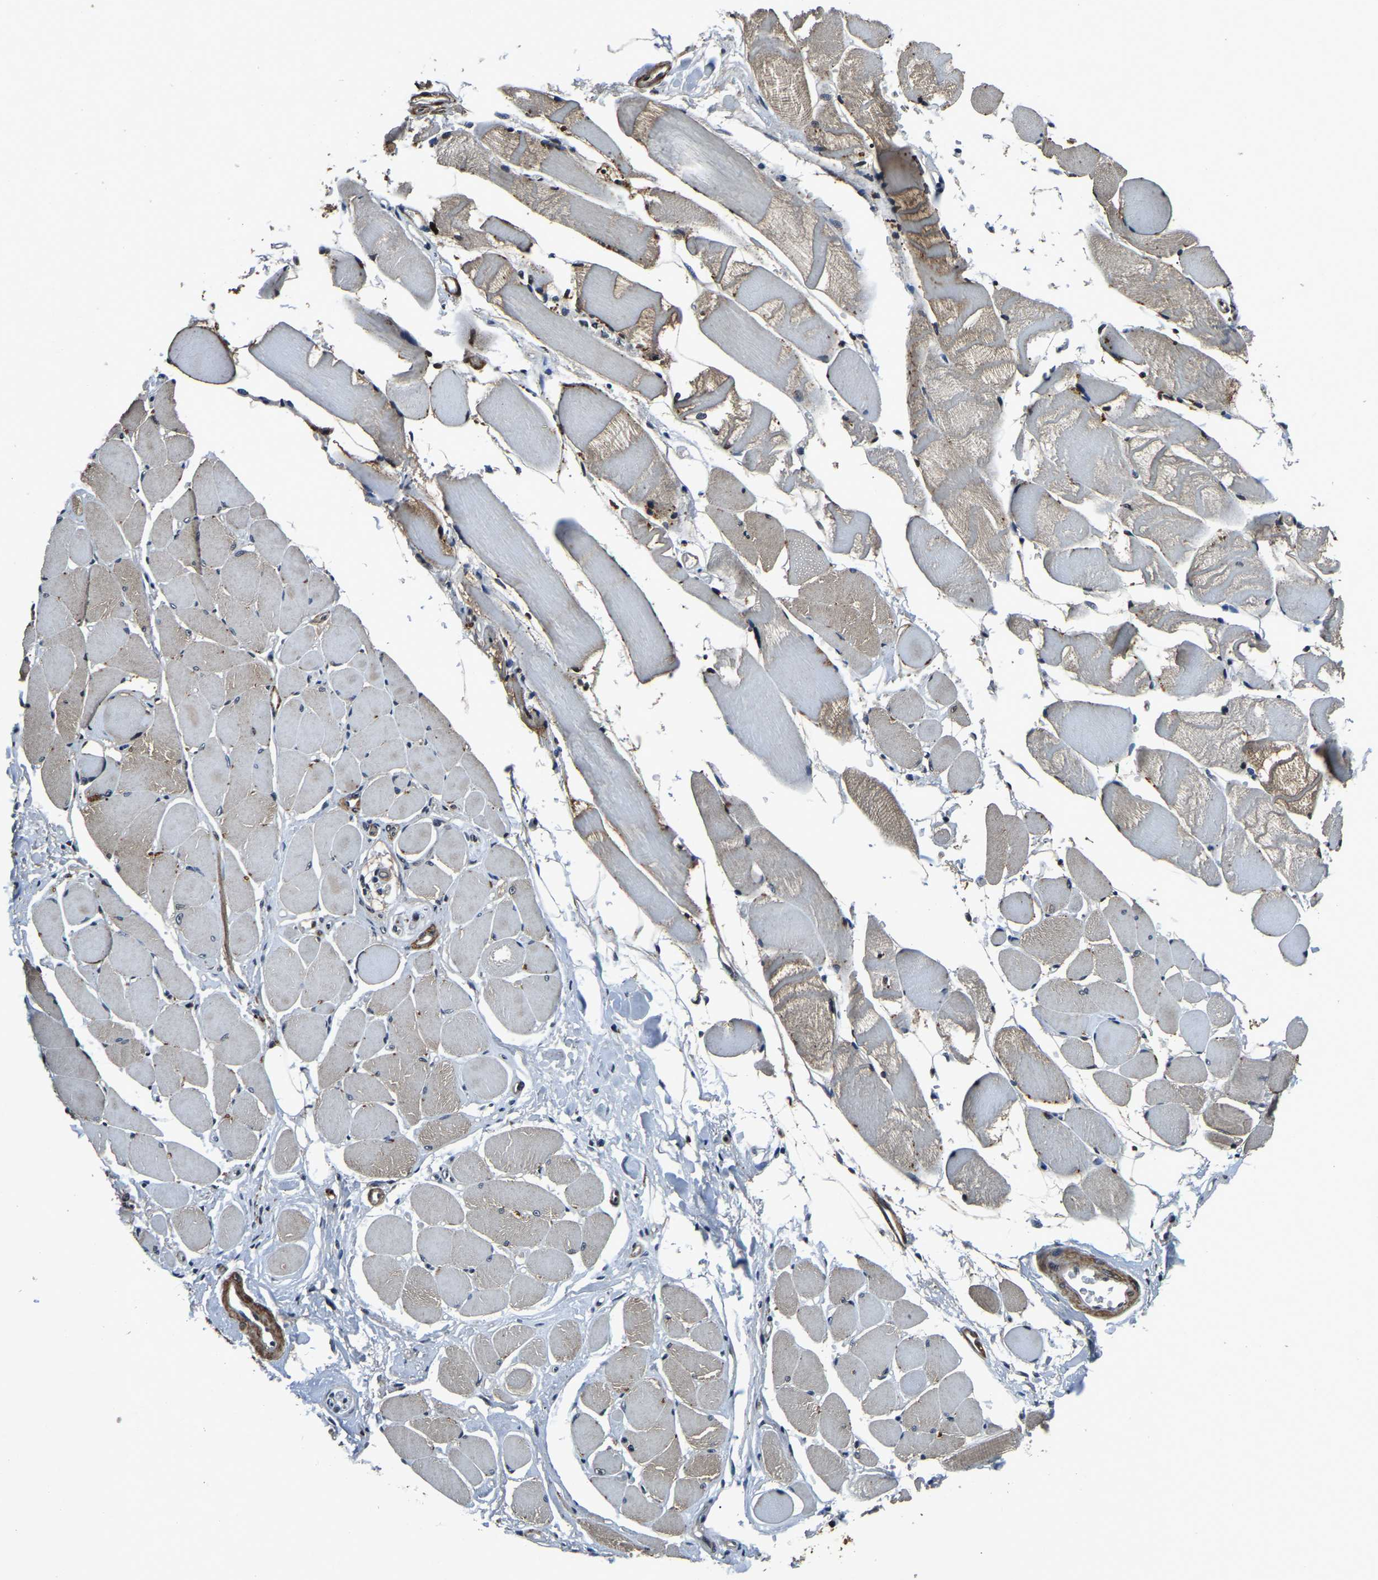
{"staining": {"intensity": "moderate", "quantity": "25%-75%", "location": "cytoplasmic/membranous"}, "tissue": "skeletal muscle", "cell_type": "Myocytes", "image_type": "normal", "snomed": [{"axis": "morphology", "description": "Normal tissue, NOS"}, {"axis": "topography", "description": "Skeletal muscle"}, {"axis": "topography", "description": "Peripheral nerve tissue"}], "caption": "A medium amount of moderate cytoplasmic/membranous staining is appreciated in approximately 25%-75% of myocytes in normal skeletal muscle.", "gene": "ANKIB1", "patient": {"sex": "female", "age": 84}}